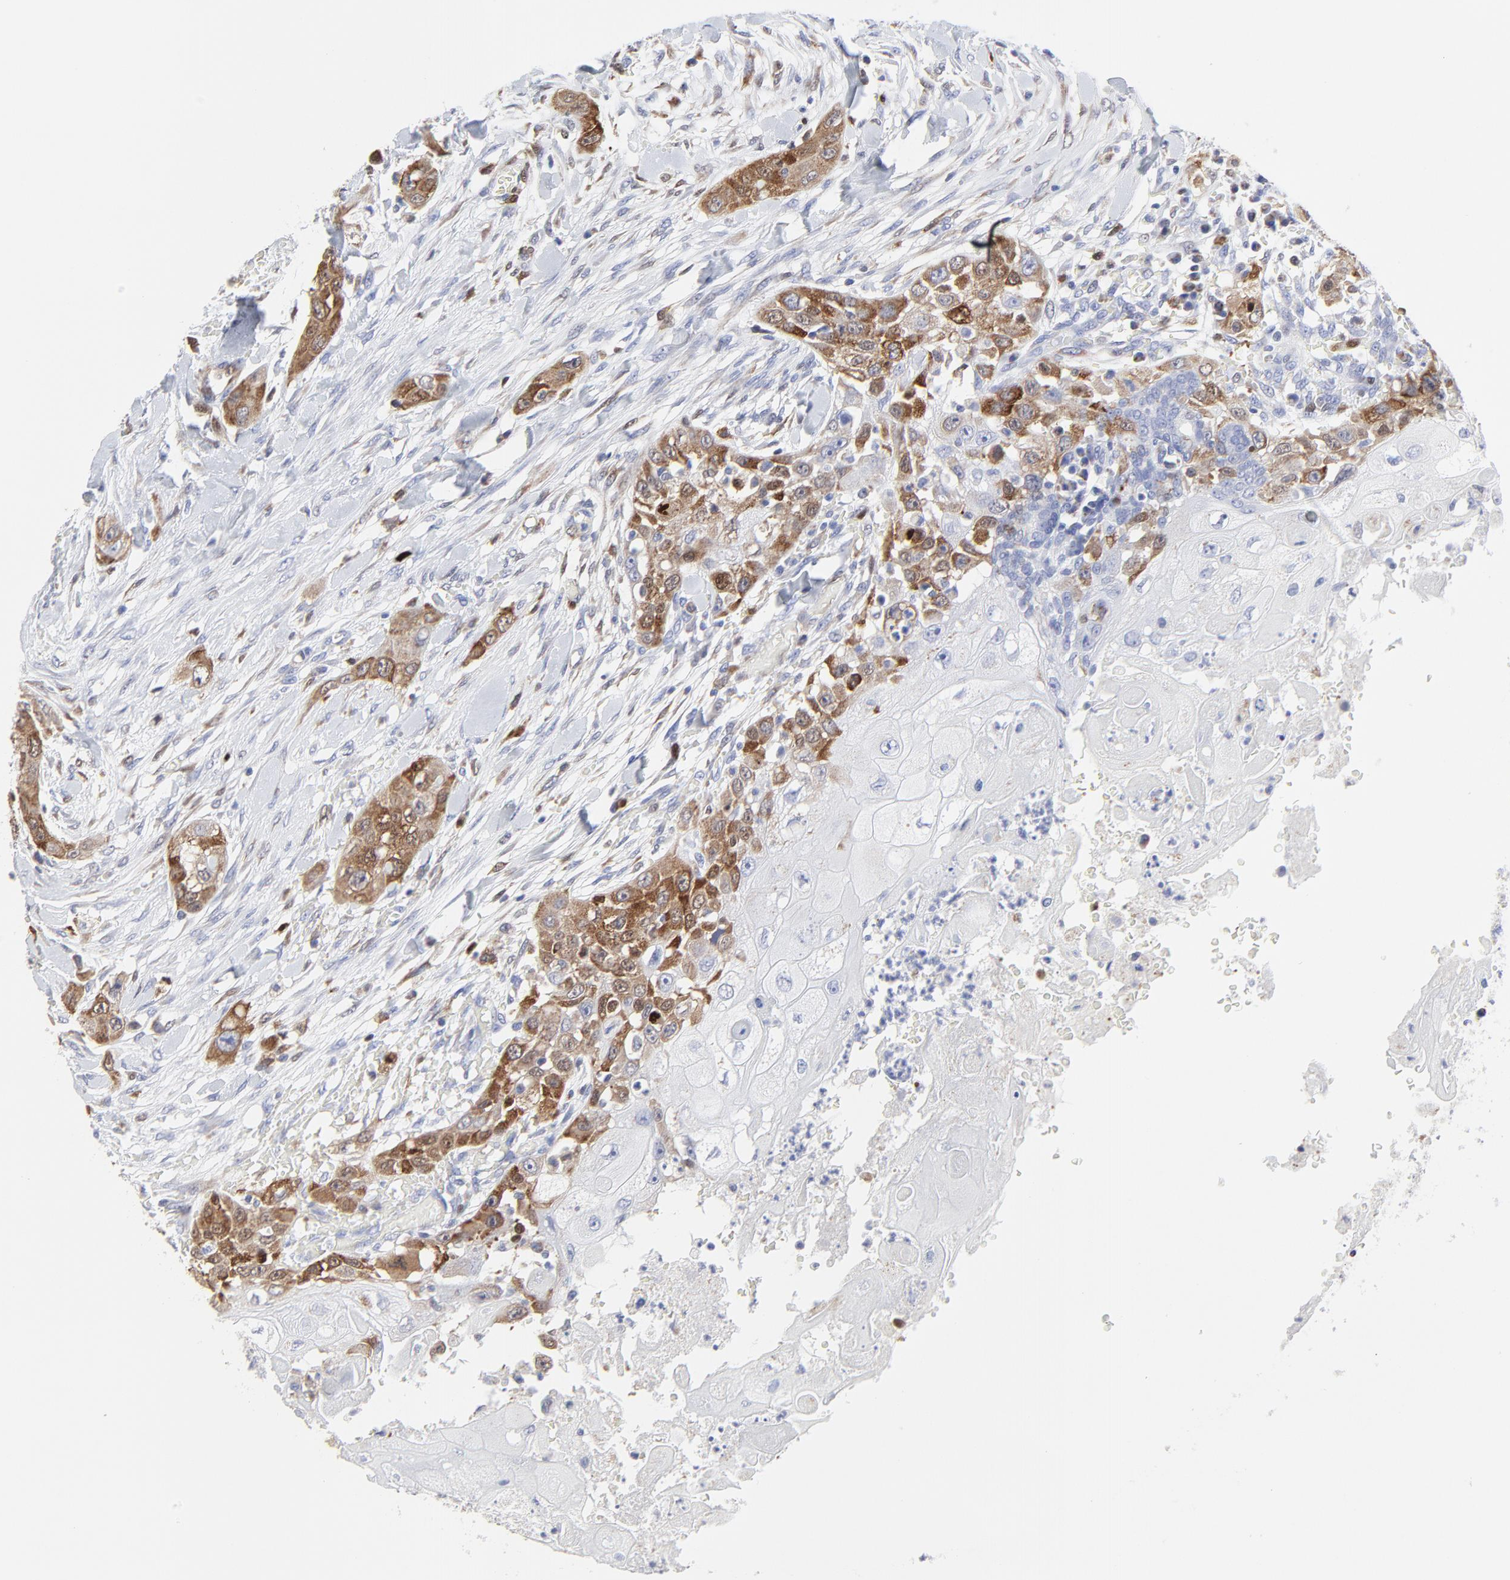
{"staining": {"intensity": "moderate", "quantity": ">75%", "location": "cytoplasmic/membranous,nuclear"}, "tissue": "head and neck cancer", "cell_type": "Tumor cells", "image_type": "cancer", "snomed": [{"axis": "morphology", "description": "Neoplasm, malignant, NOS"}, {"axis": "topography", "description": "Salivary gland"}, {"axis": "topography", "description": "Head-Neck"}], "caption": "Immunohistochemical staining of head and neck neoplasm (malignant) displays medium levels of moderate cytoplasmic/membranous and nuclear staining in approximately >75% of tumor cells. The protein of interest is stained brown, and the nuclei are stained in blue (DAB IHC with brightfield microscopy, high magnification).", "gene": "NCAPH", "patient": {"sex": "male", "age": 43}}